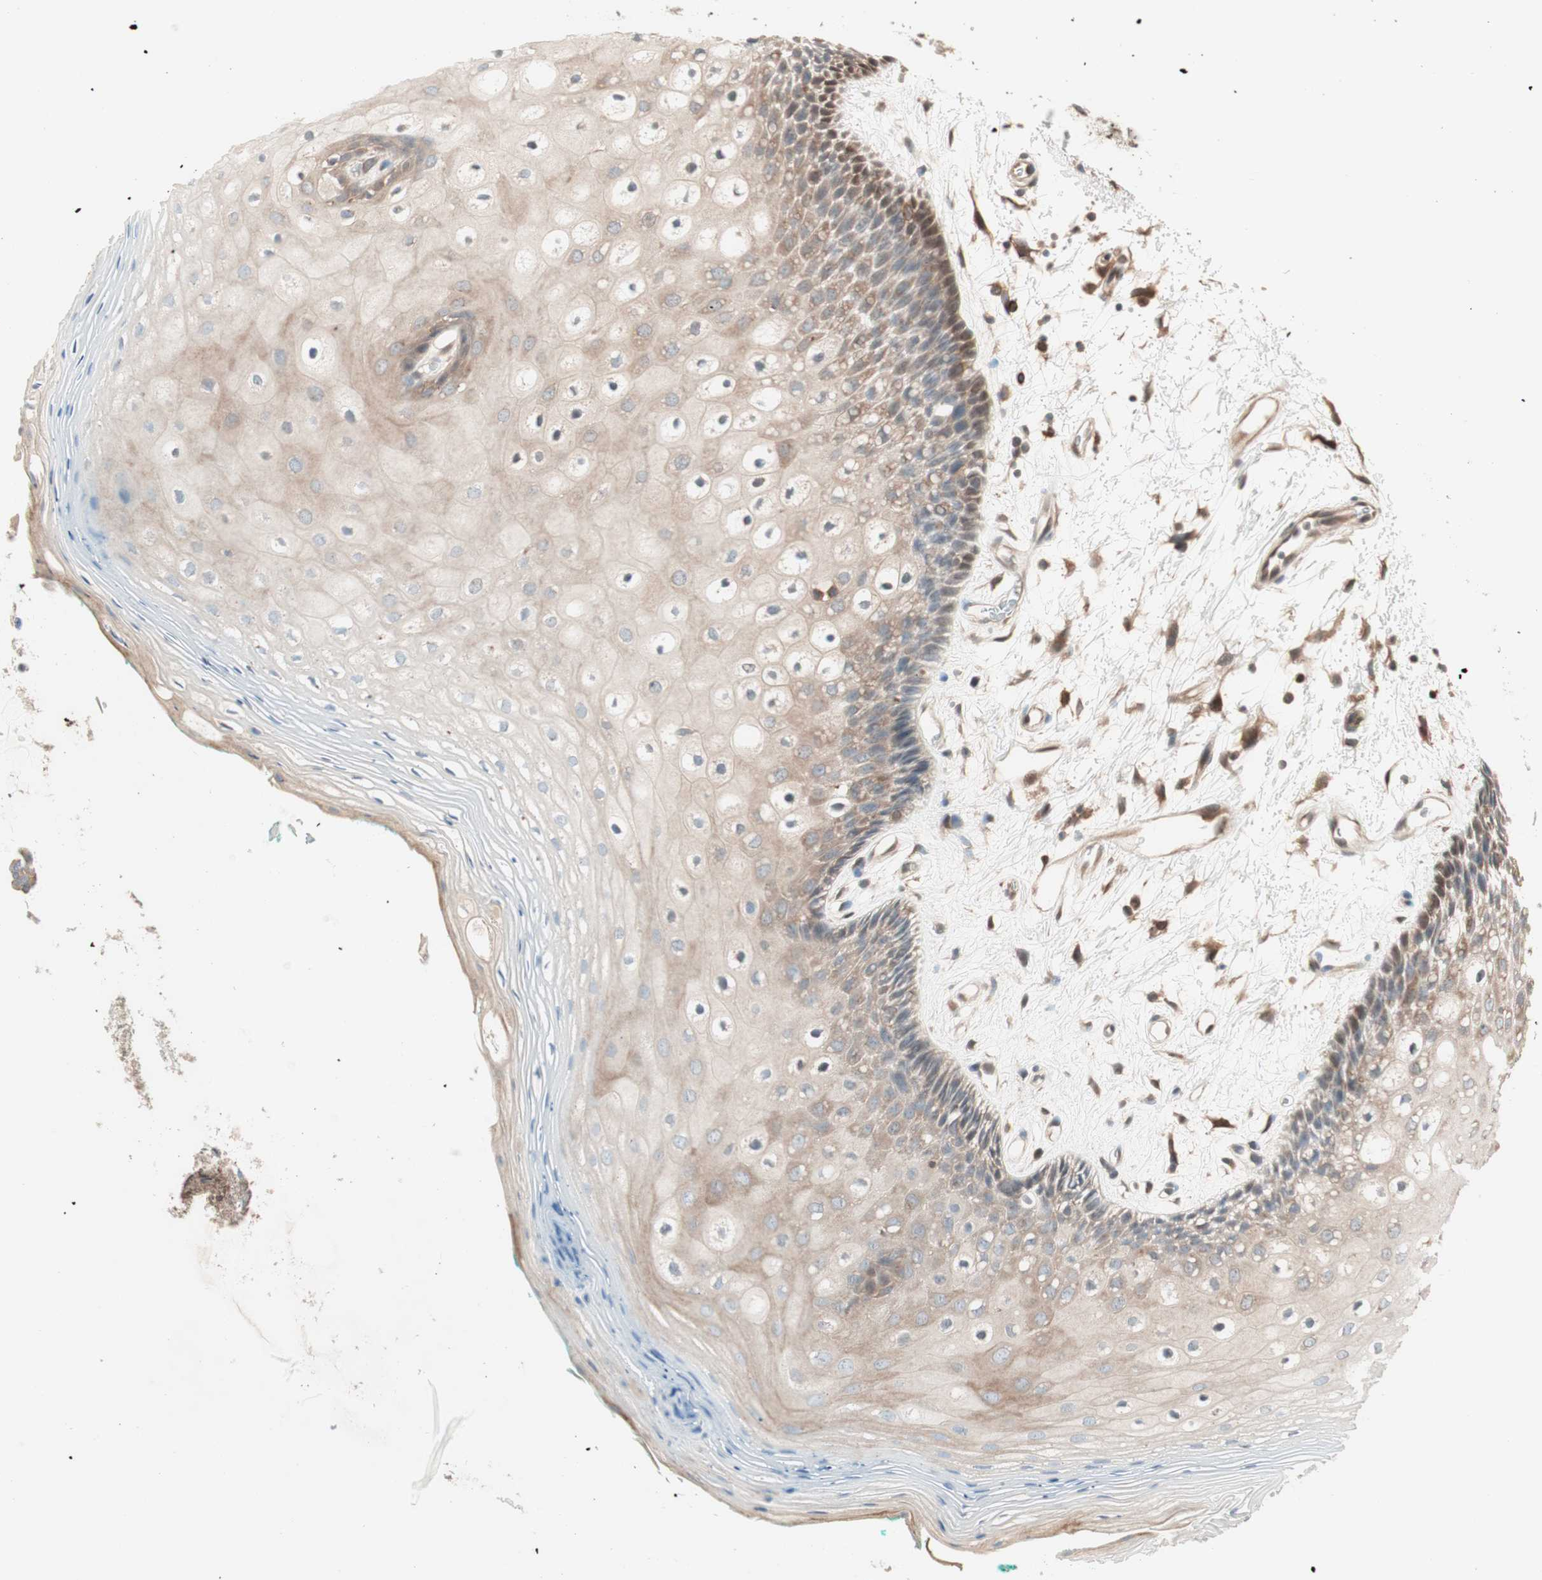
{"staining": {"intensity": "weak", "quantity": "25%-75%", "location": "cytoplasmic/membranous"}, "tissue": "oral mucosa", "cell_type": "Squamous epithelial cells", "image_type": "normal", "snomed": [{"axis": "morphology", "description": "Normal tissue, NOS"}, {"axis": "topography", "description": "Skeletal muscle"}, {"axis": "topography", "description": "Oral tissue"}, {"axis": "topography", "description": "Peripheral nerve tissue"}], "caption": "Weak cytoplasmic/membranous protein staining is identified in about 25%-75% of squamous epithelial cells in oral mucosa.", "gene": "GALT", "patient": {"sex": "female", "age": 84}}